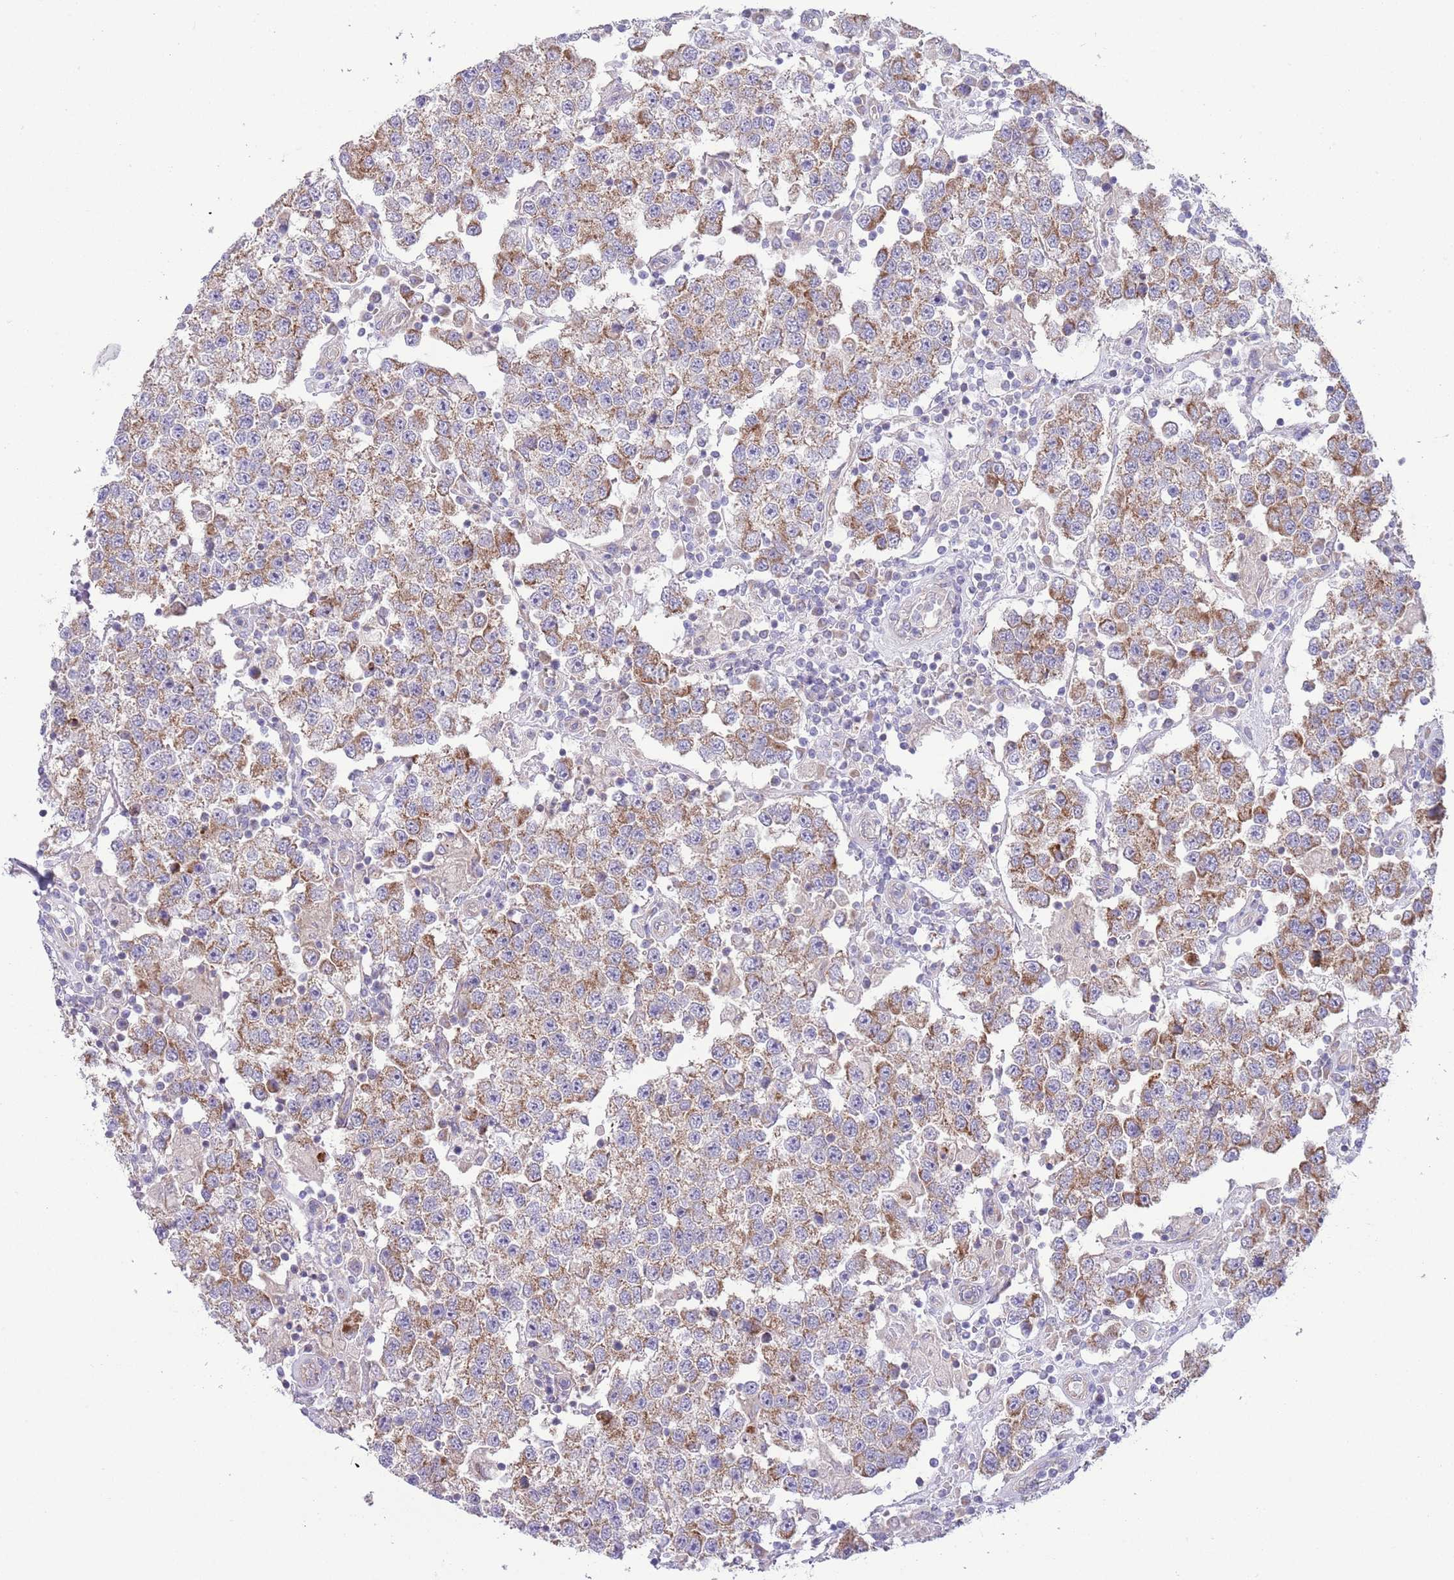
{"staining": {"intensity": "moderate", "quantity": "25%-75%", "location": "cytoplasmic/membranous"}, "tissue": "testis cancer", "cell_type": "Tumor cells", "image_type": "cancer", "snomed": [{"axis": "morphology", "description": "Seminoma, NOS"}, {"axis": "topography", "description": "Testis"}], "caption": "The image demonstrates staining of testis cancer, revealing moderate cytoplasmic/membranous protein positivity (brown color) within tumor cells.", "gene": "TOMM5", "patient": {"sex": "male", "age": 37}}